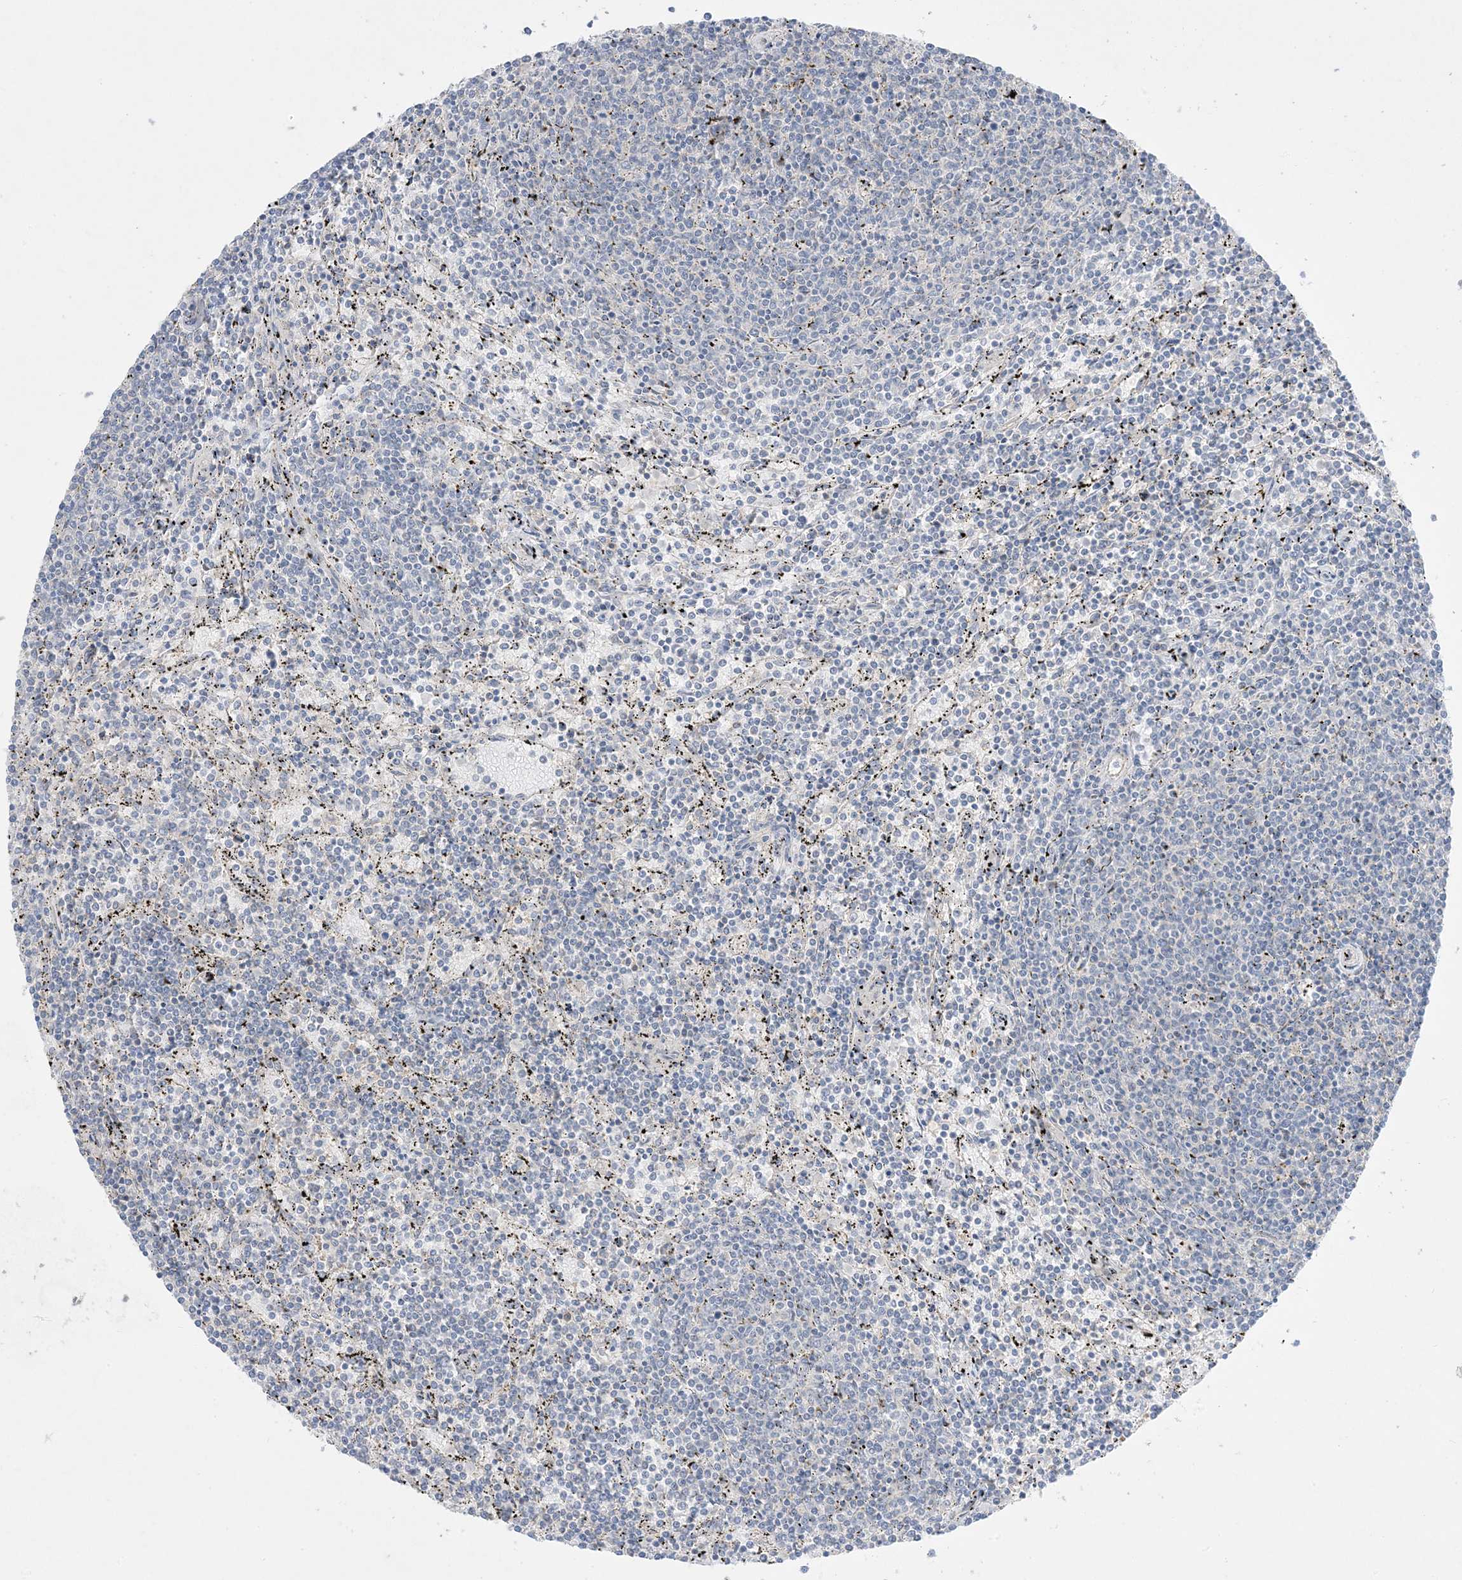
{"staining": {"intensity": "negative", "quantity": "none", "location": "none"}, "tissue": "lymphoma", "cell_type": "Tumor cells", "image_type": "cancer", "snomed": [{"axis": "morphology", "description": "Malignant lymphoma, non-Hodgkin's type, Low grade"}, {"axis": "topography", "description": "Spleen"}], "caption": "A photomicrograph of low-grade malignant lymphoma, non-Hodgkin's type stained for a protein shows no brown staining in tumor cells.", "gene": "ARHGEF9", "patient": {"sex": "female", "age": 50}}